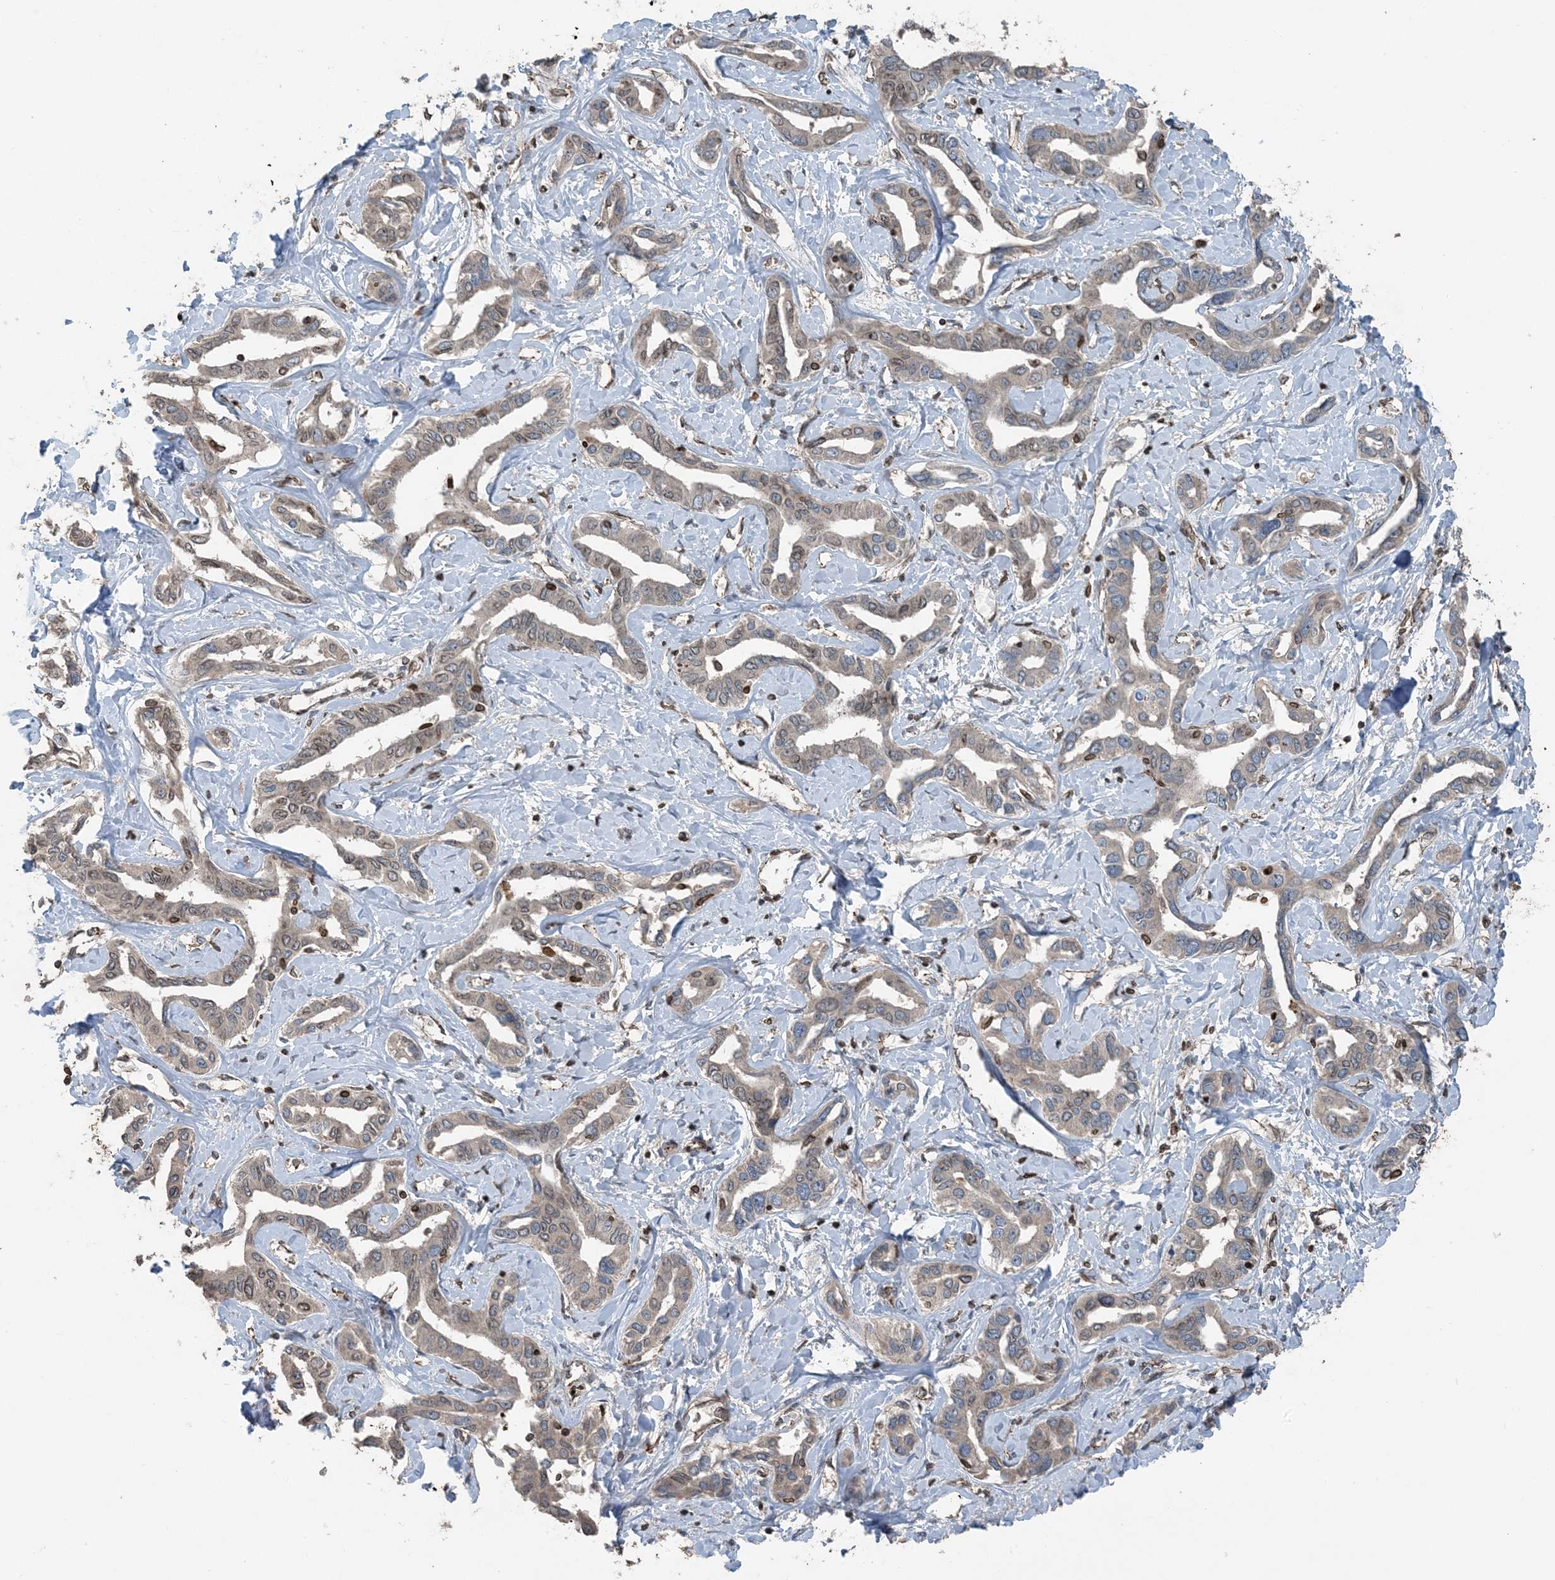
{"staining": {"intensity": "weak", "quantity": "25%-75%", "location": "cytoplasmic/membranous,nuclear"}, "tissue": "liver cancer", "cell_type": "Tumor cells", "image_type": "cancer", "snomed": [{"axis": "morphology", "description": "Cholangiocarcinoma"}, {"axis": "topography", "description": "Liver"}], "caption": "A photomicrograph showing weak cytoplasmic/membranous and nuclear expression in about 25%-75% of tumor cells in liver cancer (cholangiocarcinoma), as visualized by brown immunohistochemical staining.", "gene": "ZFAND2B", "patient": {"sex": "male", "age": 59}}